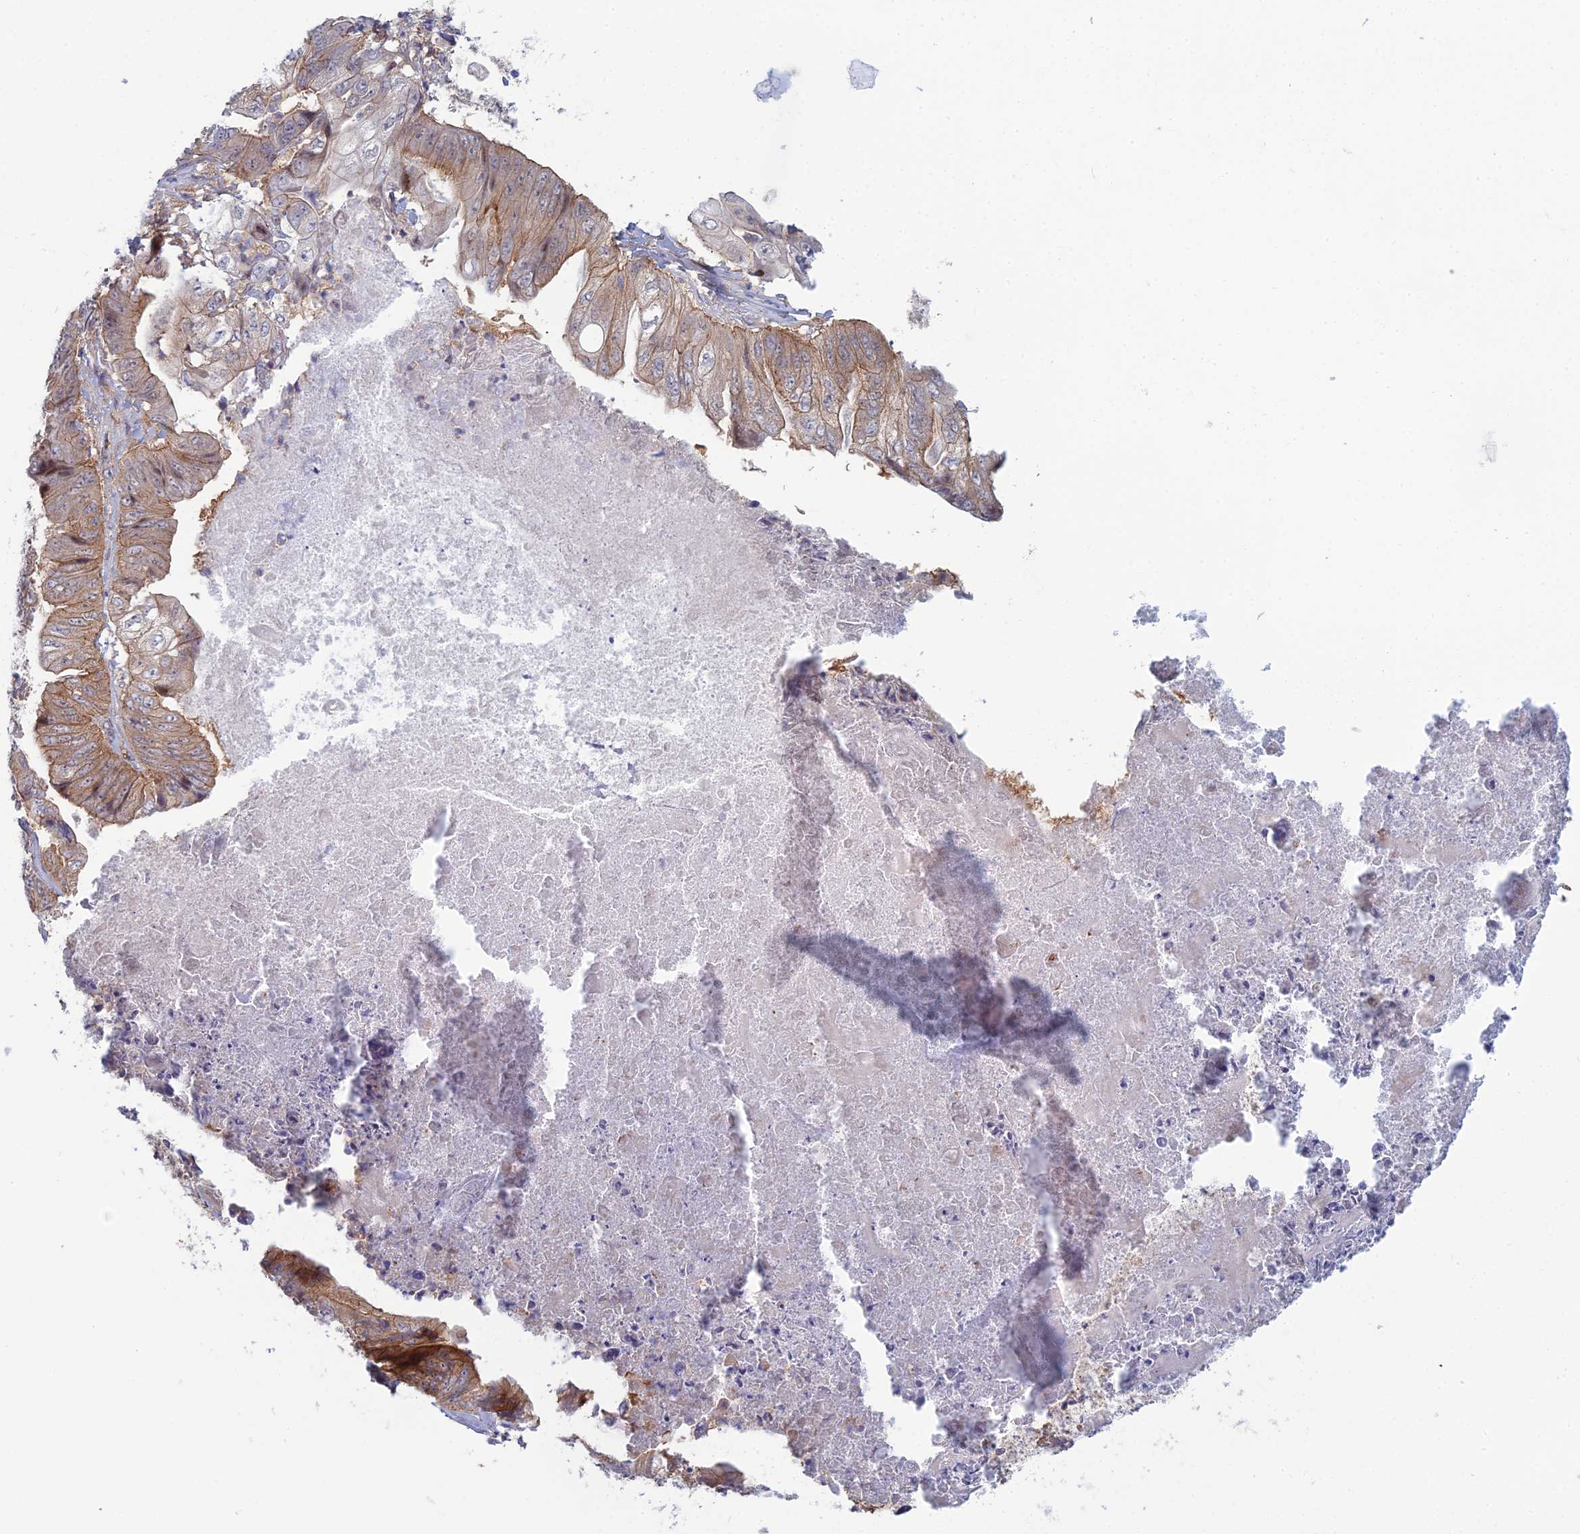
{"staining": {"intensity": "moderate", "quantity": "25%-75%", "location": "cytoplasmic/membranous"}, "tissue": "stomach cancer", "cell_type": "Tumor cells", "image_type": "cancer", "snomed": [{"axis": "morphology", "description": "Adenocarcinoma, NOS"}, {"axis": "topography", "description": "Stomach"}], "caption": "Immunohistochemical staining of adenocarcinoma (stomach) exhibits moderate cytoplasmic/membranous protein expression in approximately 25%-75% of tumor cells. (Stains: DAB in brown, nuclei in blue, Microscopy: brightfield microscopy at high magnification).", "gene": "ABHD1", "patient": {"sex": "male", "age": 62}}